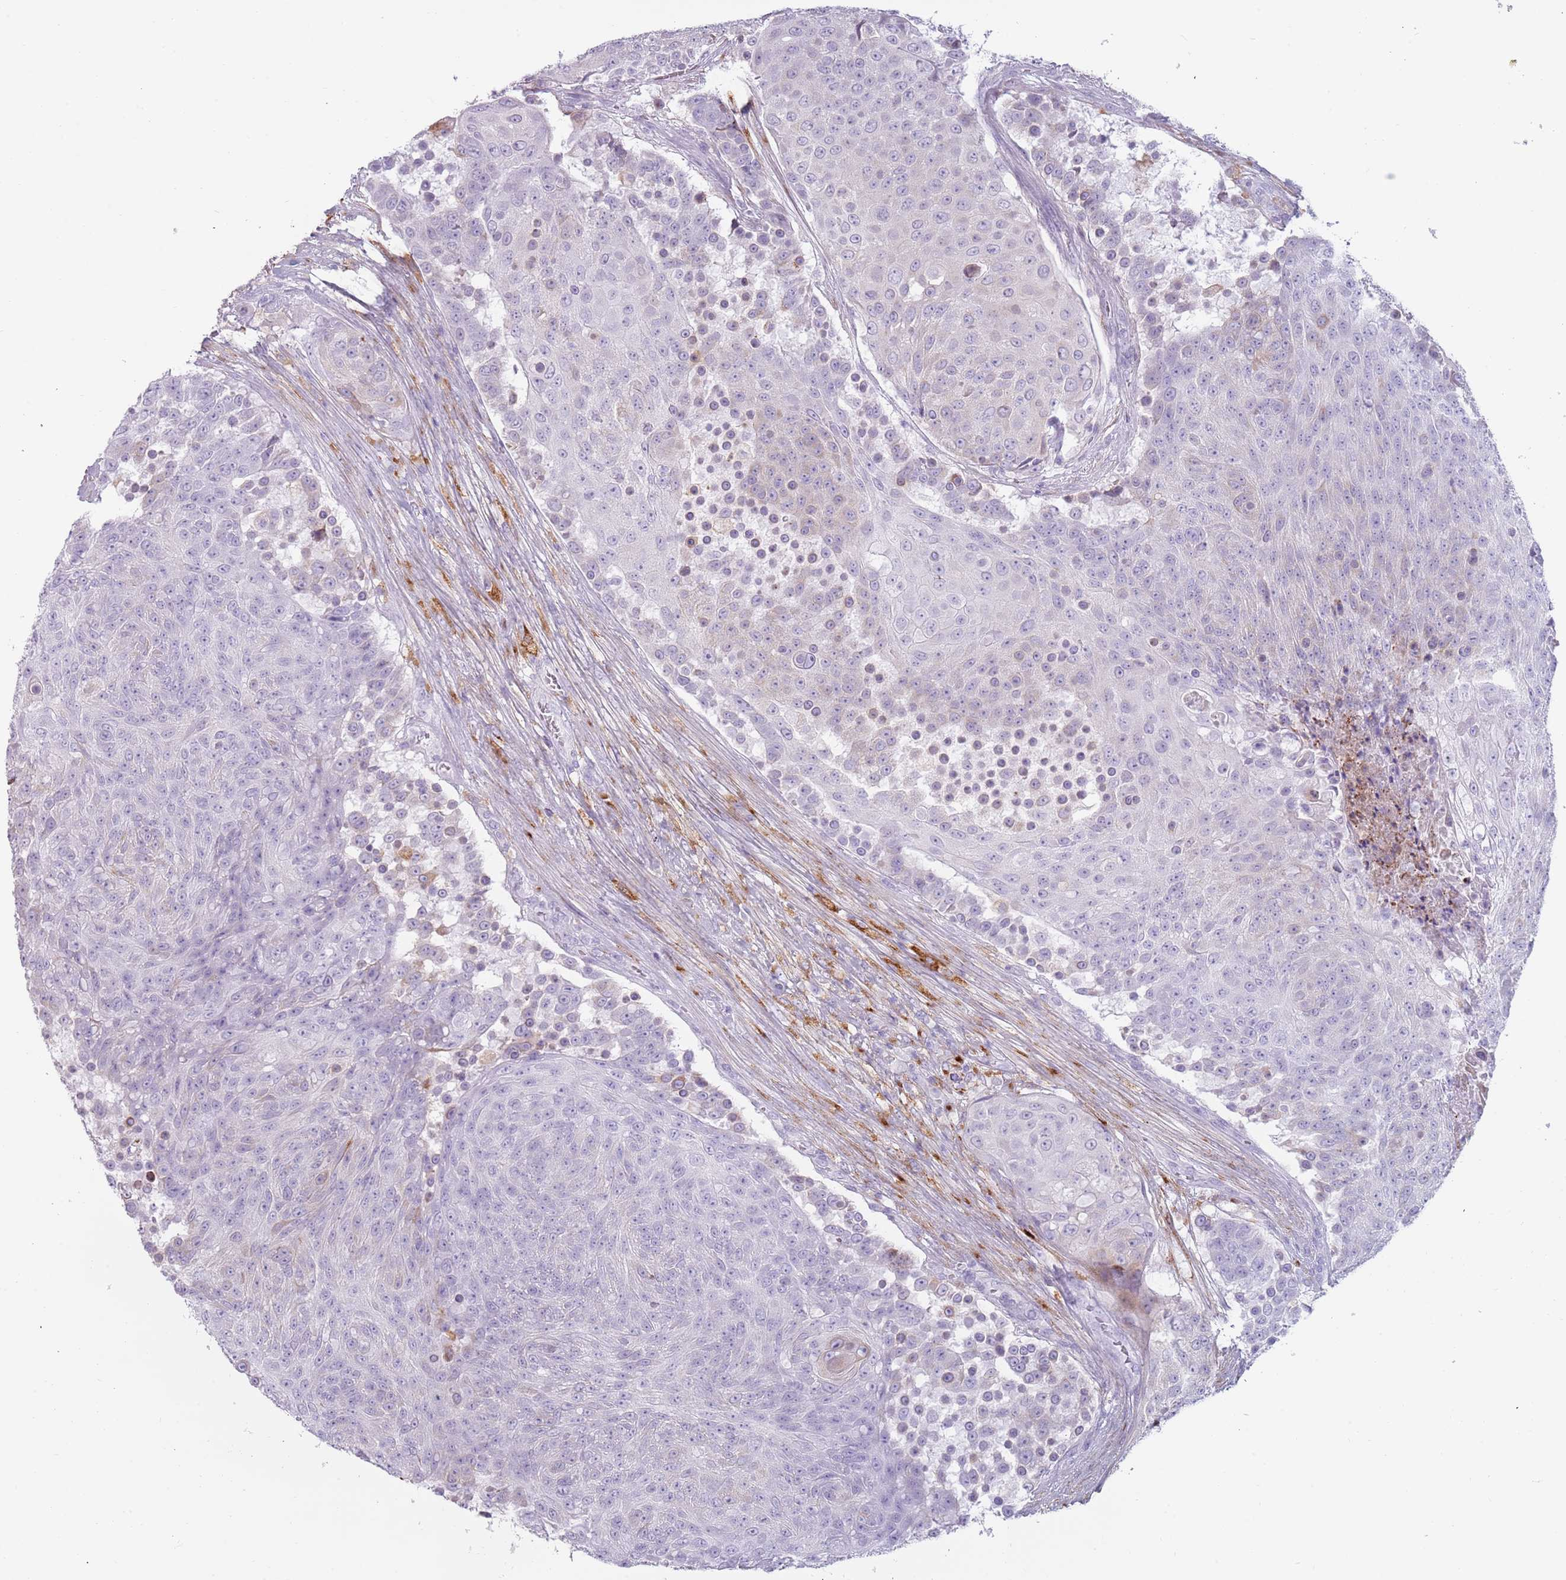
{"staining": {"intensity": "negative", "quantity": "none", "location": "none"}, "tissue": "urothelial cancer", "cell_type": "Tumor cells", "image_type": "cancer", "snomed": [{"axis": "morphology", "description": "Urothelial carcinoma, High grade"}, {"axis": "topography", "description": "Urinary bladder"}], "caption": "IHC photomicrograph of neoplastic tissue: urothelial cancer stained with DAB reveals no significant protein positivity in tumor cells. (Brightfield microscopy of DAB (3,3'-diaminobenzidine) IHC at high magnification).", "gene": "COLEC12", "patient": {"sex": "female", "age": 63}}